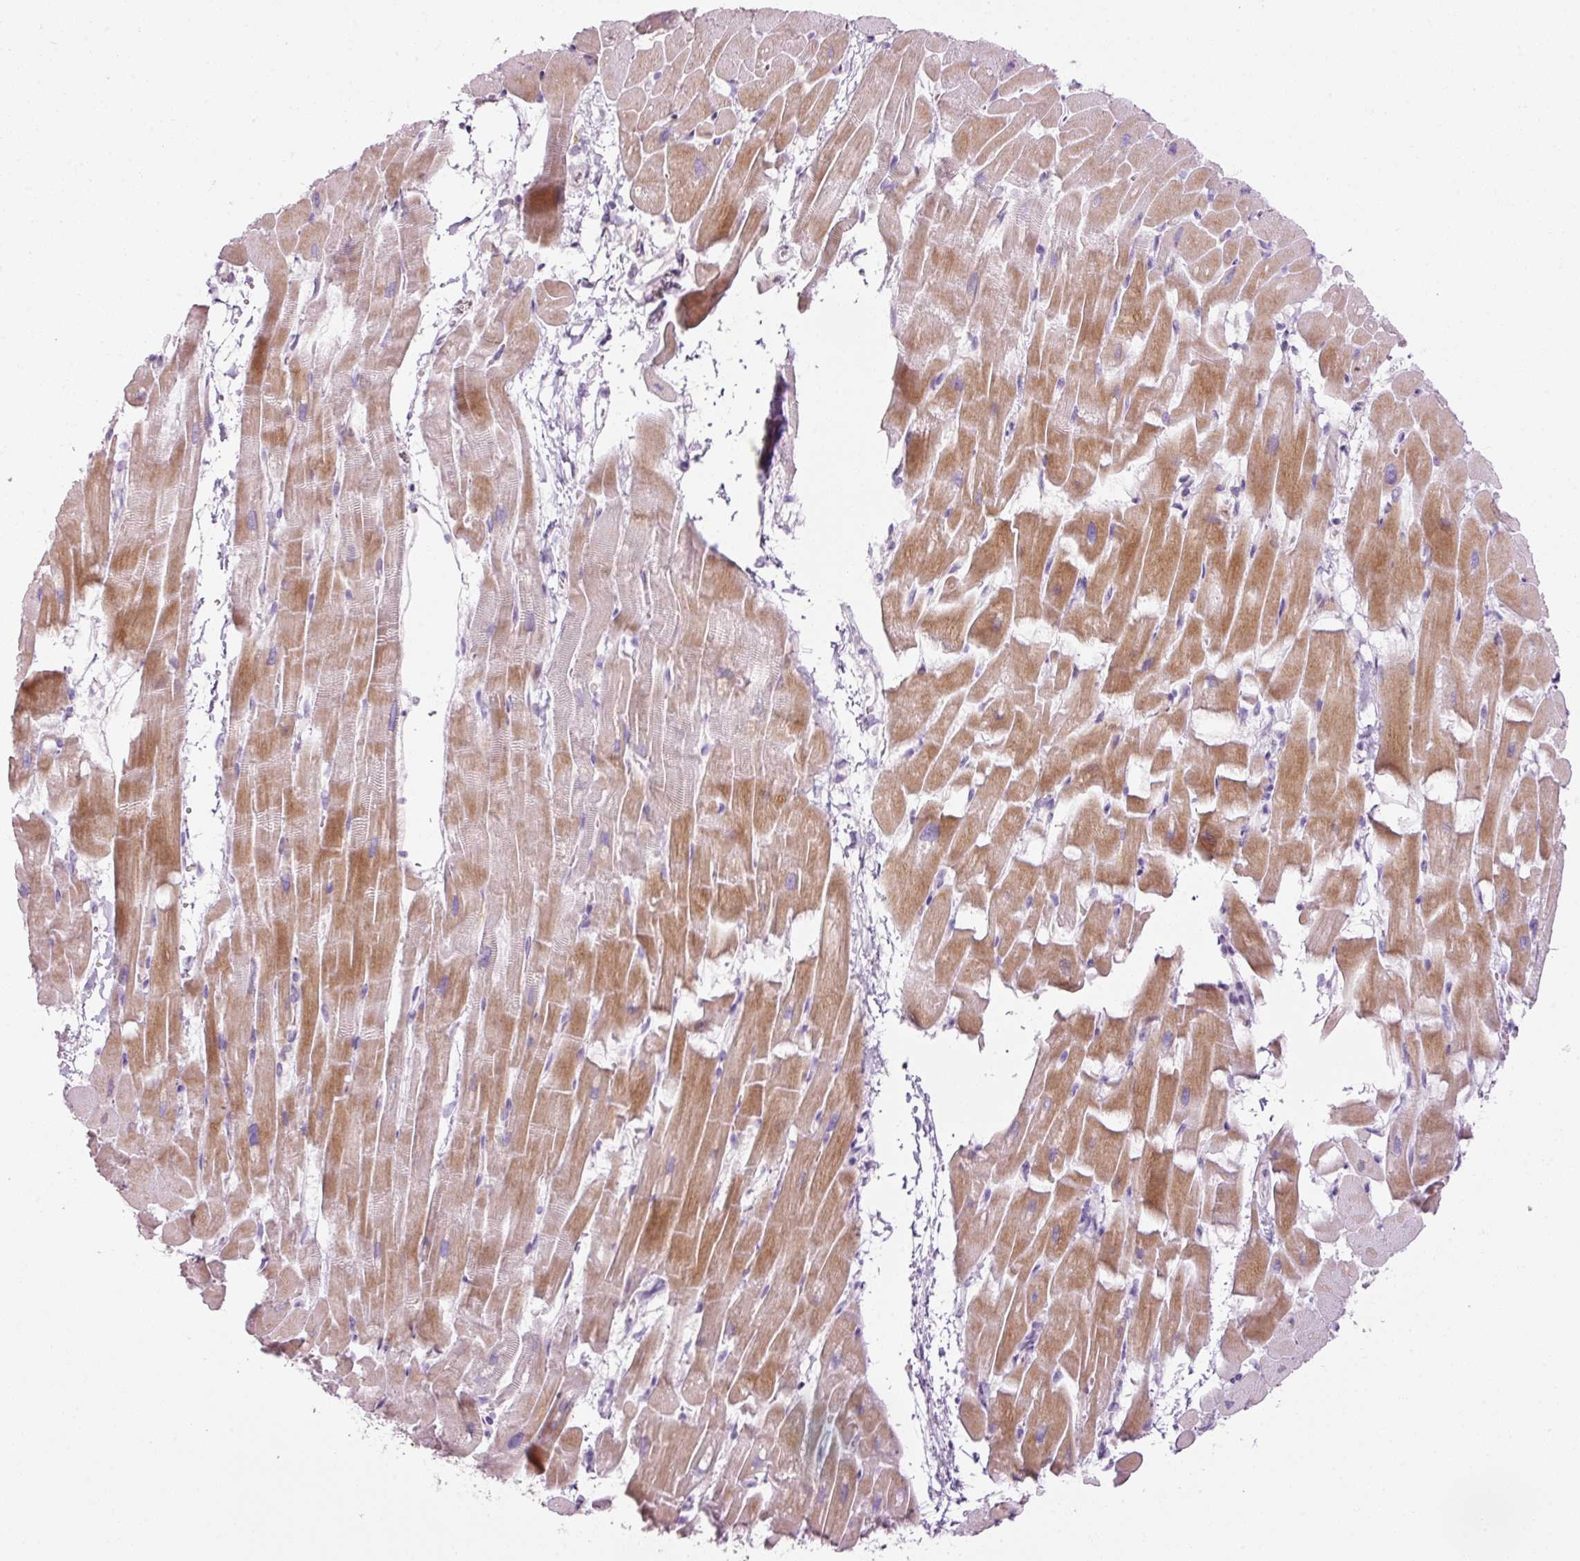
{"staining": {"intensity": "moderate", "quantity": "25%-75%", "location": "cytoplasmic/membranous"}, "tissue": "heart muscle", "cell_type": "Cardiomyocytes", "image_type": "normal", "snomed": [{"axis": "morphology", "description": "Normal tissue, NOS"}, {"axis": "topography", "description": "Heart"}], "caption": "Heart muscle stained with IHC displays moderate cytoplasmic/membranous expression in about 25%-75% of cardiomyocytes.", "gene": "ANKRD20A1", "patient": {"sex": "male", "age": 37}}